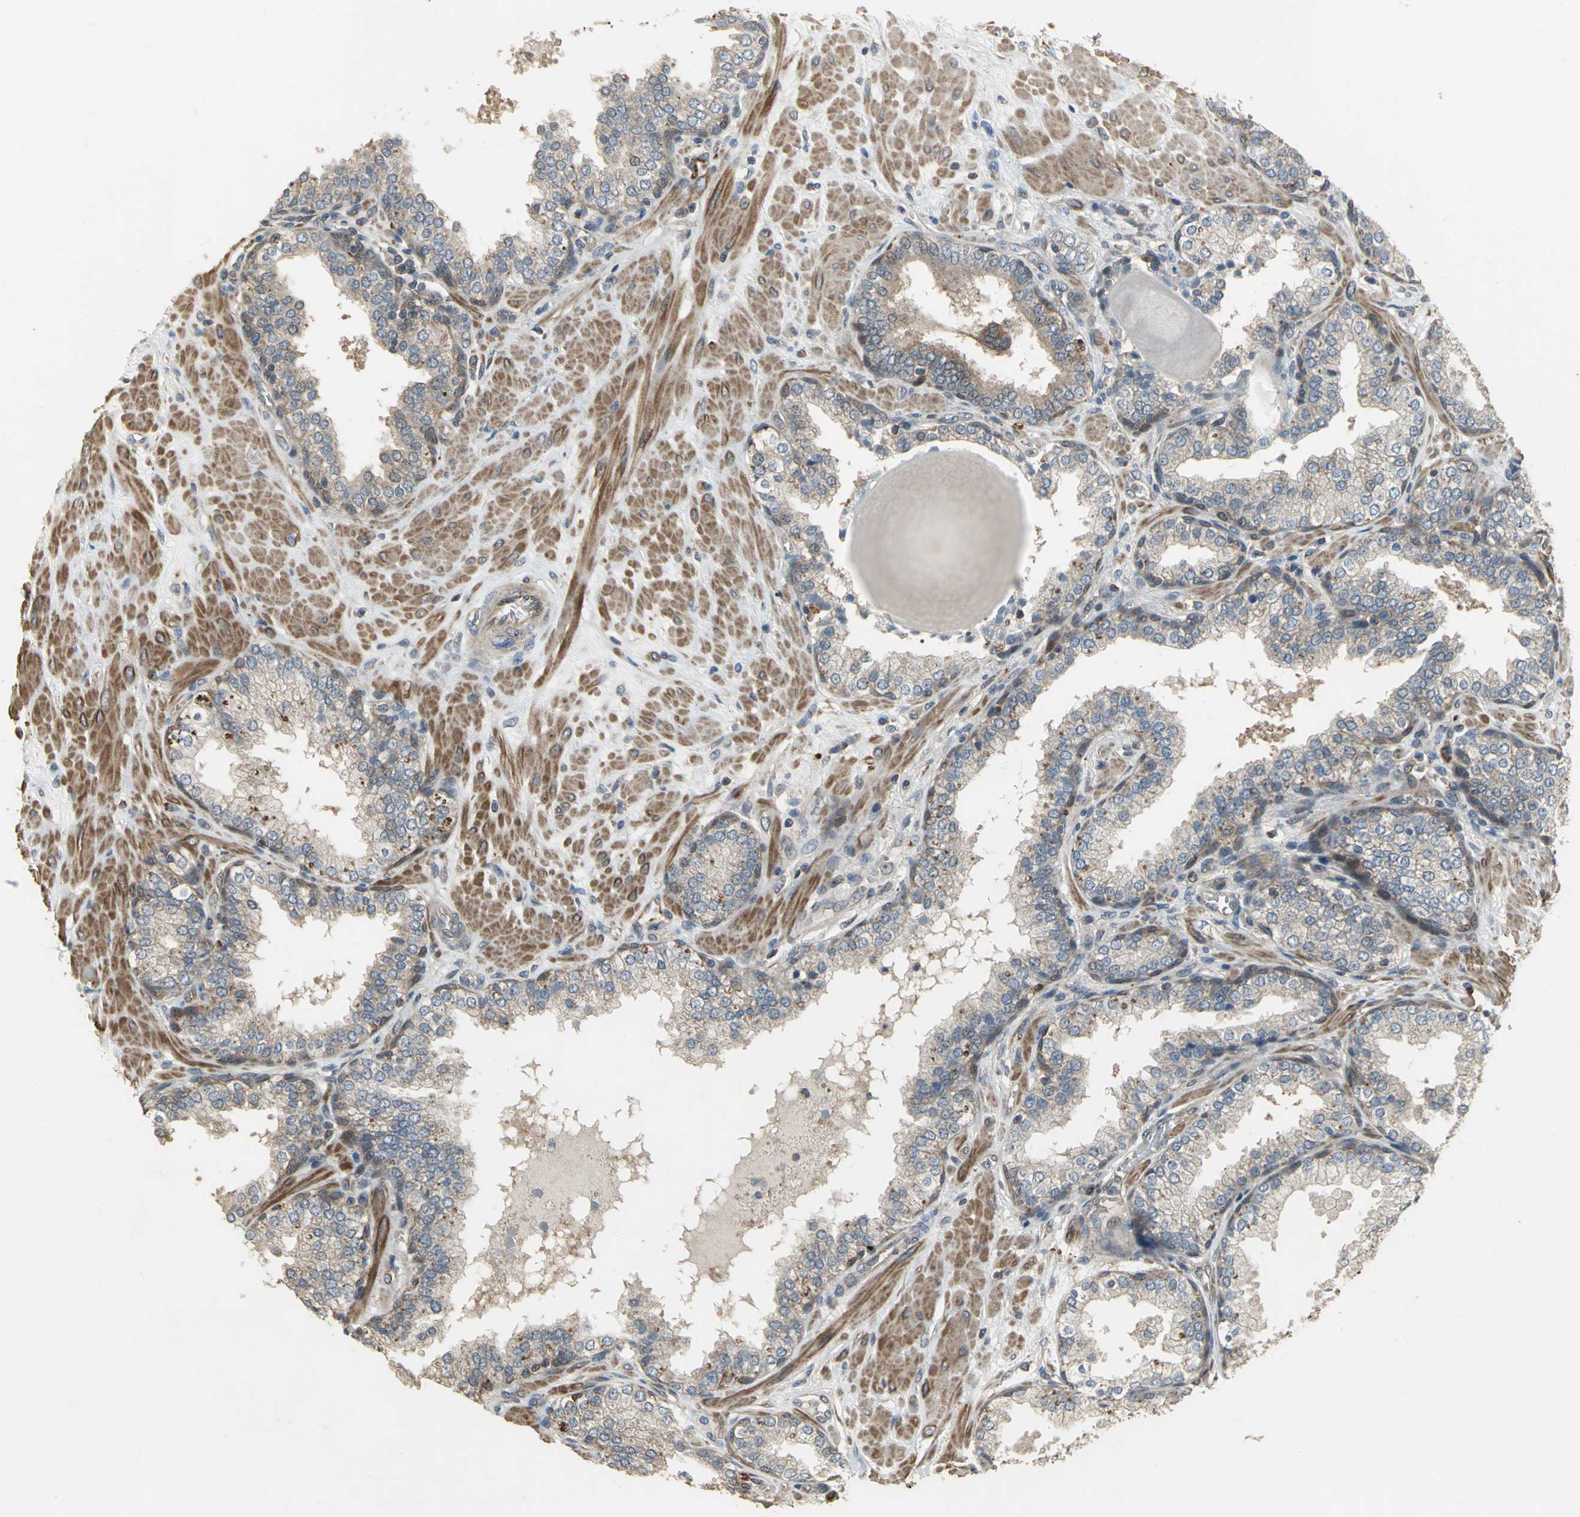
{"staining": {"intensity": "weak", "quantity": ">75%", "location": "cytoplasmic/membranous"}, "tissue": "prostate", "cell_type": "Glandular cells", "image_type": "normal", "snomed": [{"axis": "morphology", "description": "Normal tissue, NOS"}, {"axis": "topography", "description": "Prostate"}], "caption": "A photomicrograph of human prostate stained for a protein exhibits weak cytoplasmic/membranous brown staining in glandular cells.", "gene": "MET", "patient": {"sex": "male", "age": 51}}